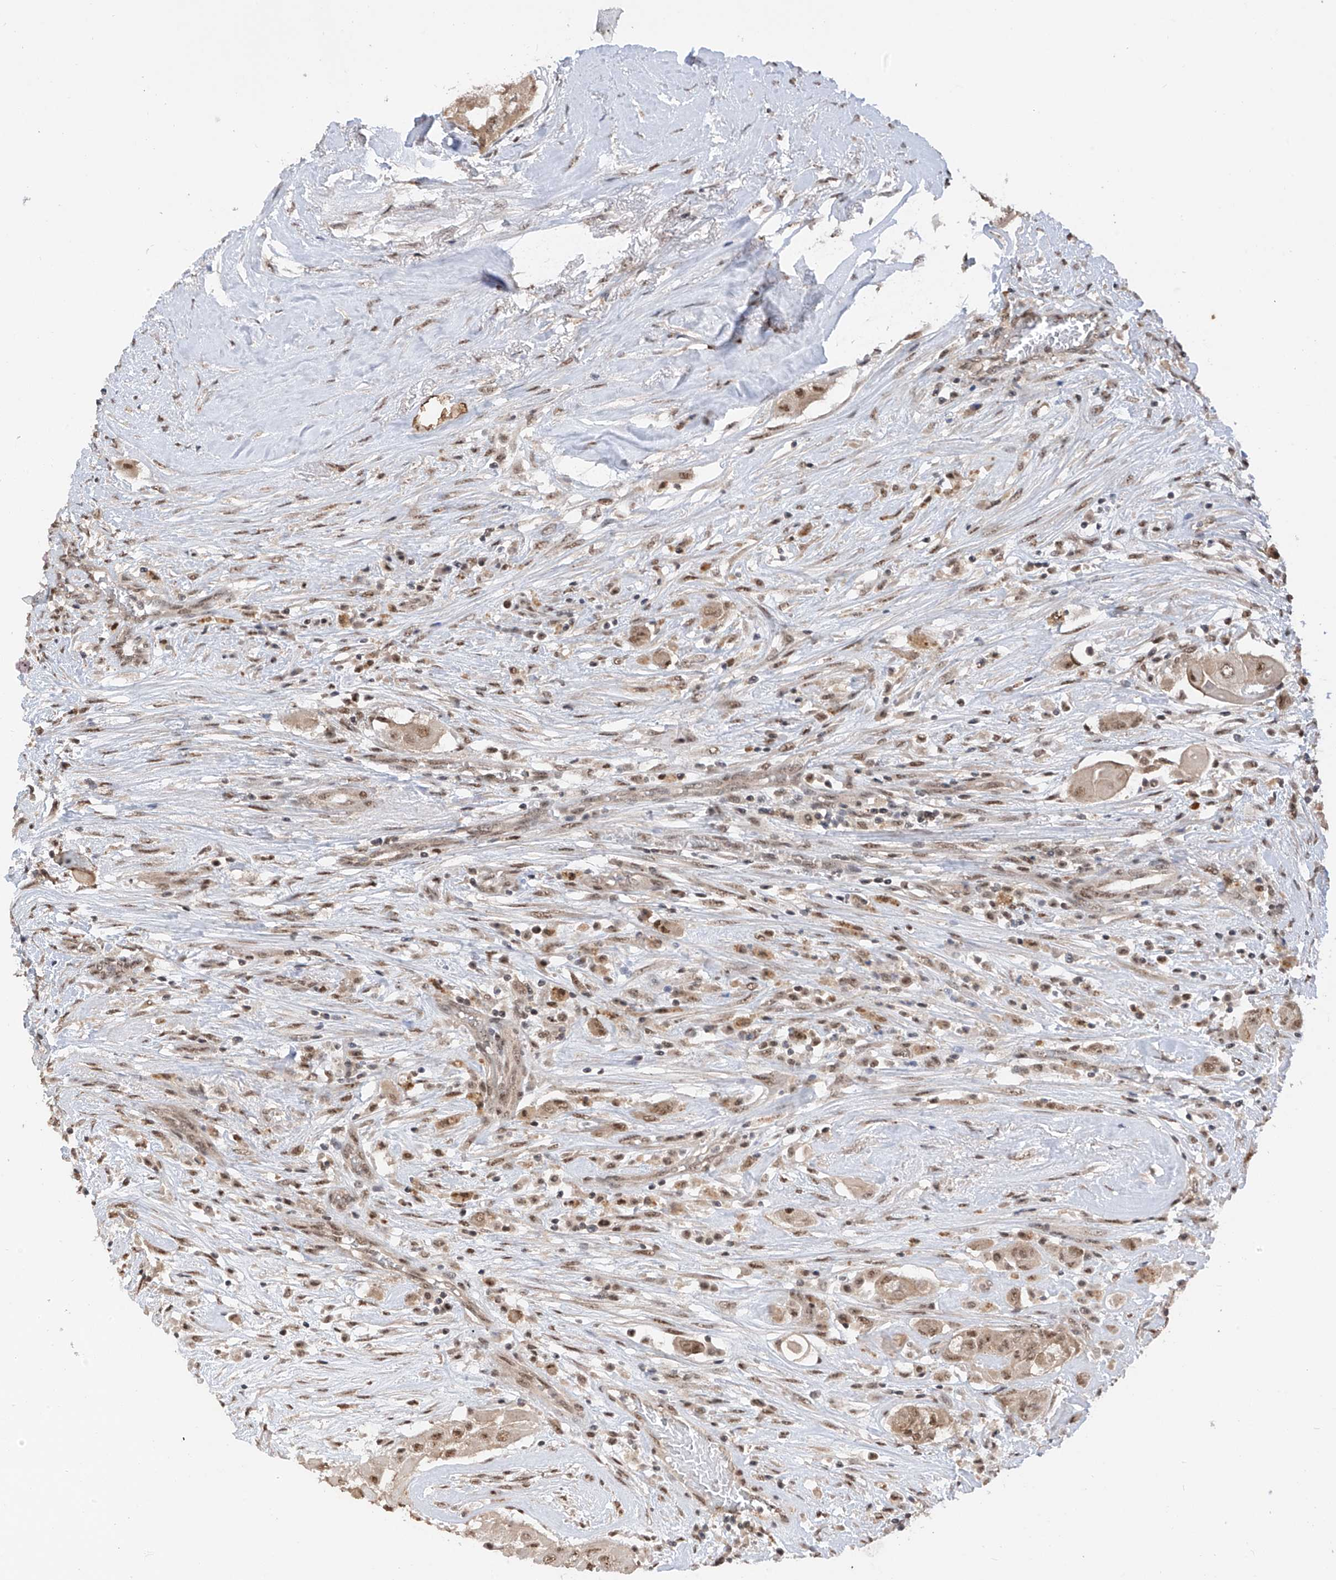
{"staining": {"intensity": "moderate", "quantity": ">75%", "location": "nuclear"}, "tissue": "thyroid cancer", "cell_type": "Tumor cells", "image_type": "cancer", "snomed": [{"axis": "morphology", "description": "Papillary adenocarcinoma, NOS"}, {"axis": "topography", "description": "Thyroid gland"}], "caption": "This micrograph demonstrates papillary adenocarcinoma (thyroid) stained with immunohistochemistry (IHC) to label a protein in brown. The nuclear of tumor cells show moderate positivity for the protein. Nuclei are counter-stained blue.", "gene": "RPAIN", "patient": {"sex": "female", "age": 59}}